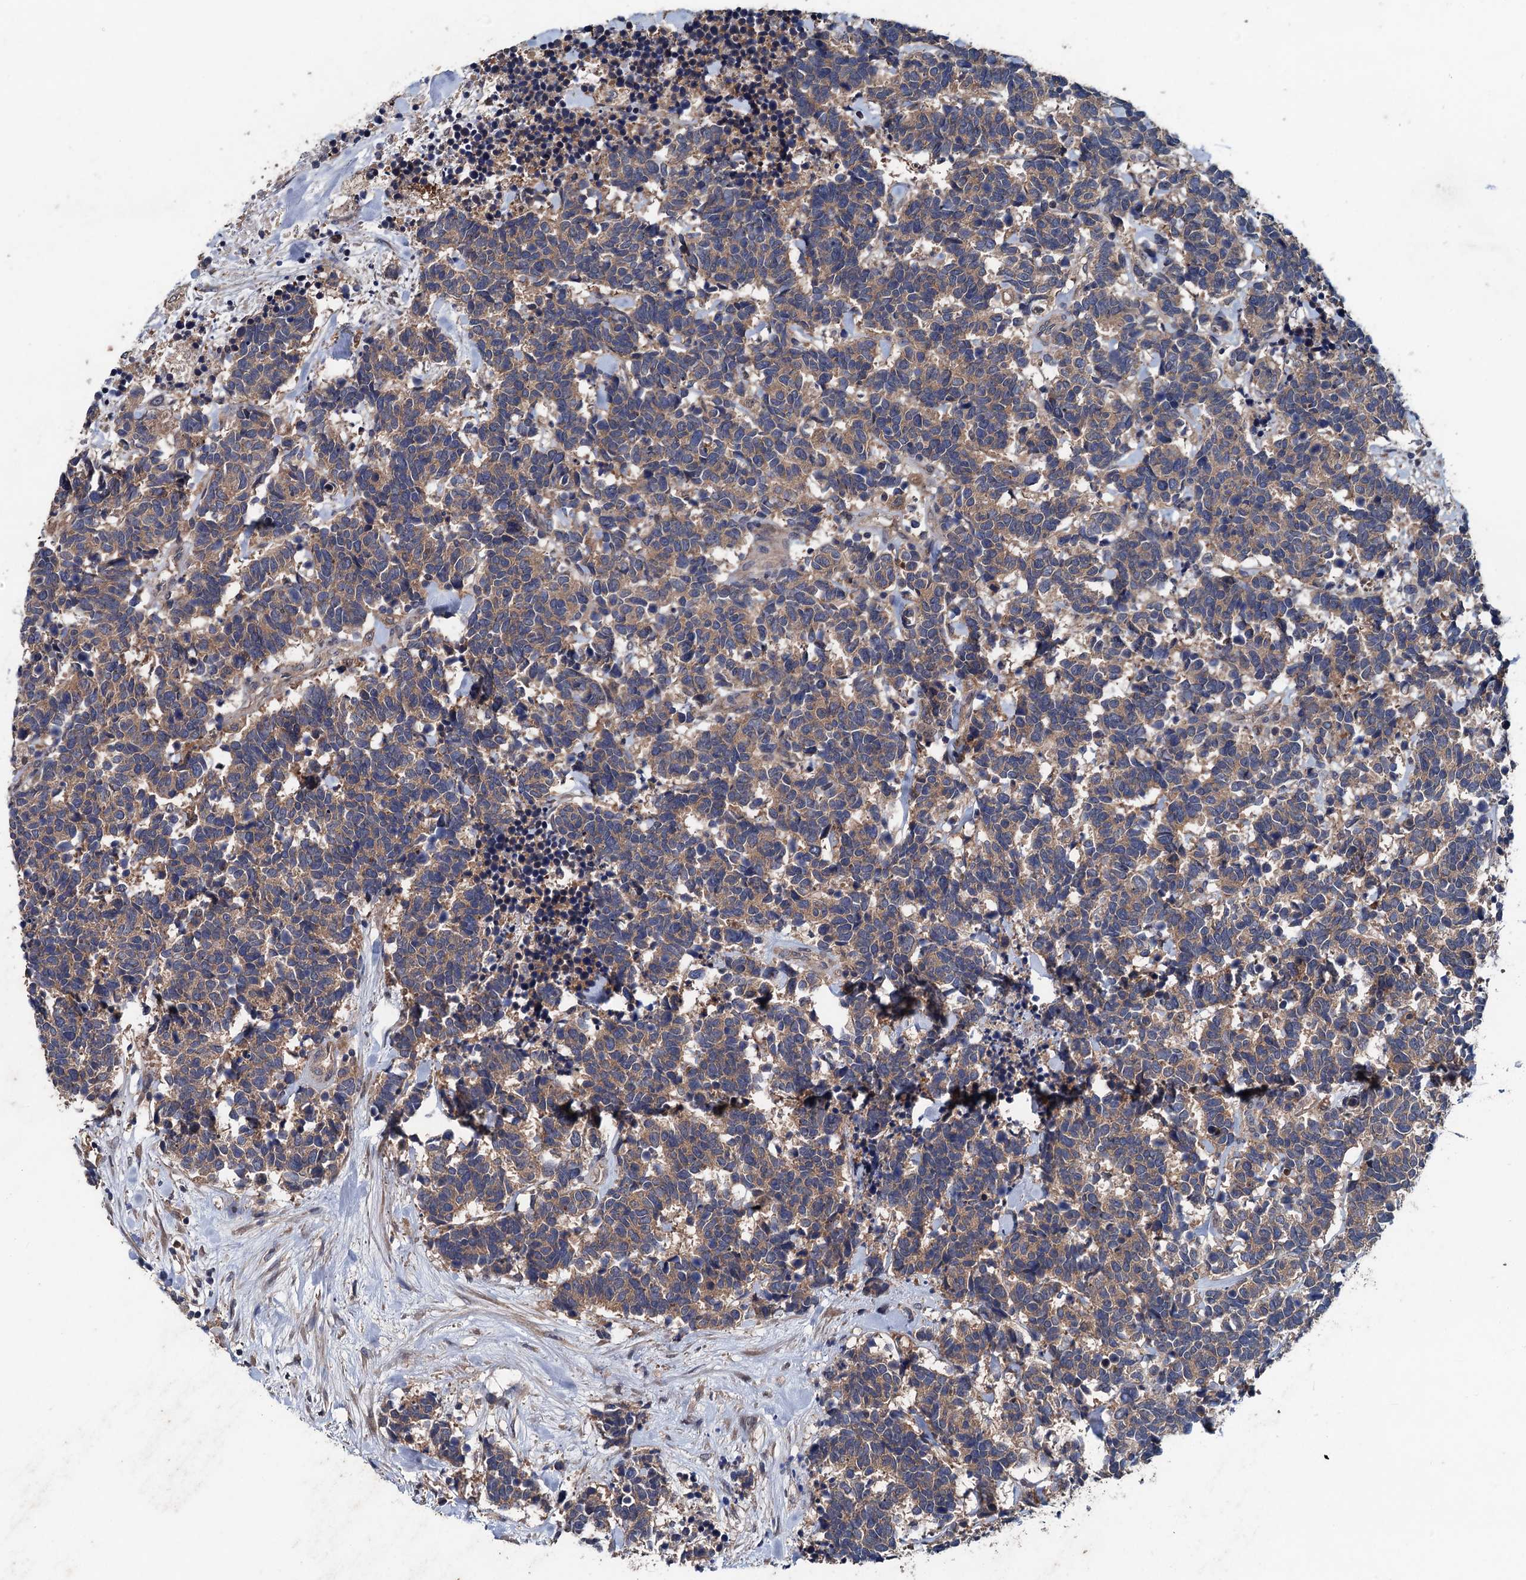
{"staining": {"intensity": "weak", "quantity": ">75%", "location": "cytoplasmic/membranous"}, "tissue": "carcinoid", "cell_type": "Tumor cells", "image_type": "cancer", "snomed": [{"axis": "morphology", "description": "Carcinoma, NOS"}, {"axis": "morphology", "description": "Carcinoid, malignant, NOS"}, {"axis": "topography", "description": "Prostate"}], "caption": "Immunohistochemical staining of carcinoid displays weak cytoplasmic/membranous protein expression in approximately >75% of tumor cells.", "gene": "BLTP3B", "patient": {"sex": "male", "age": 57}}